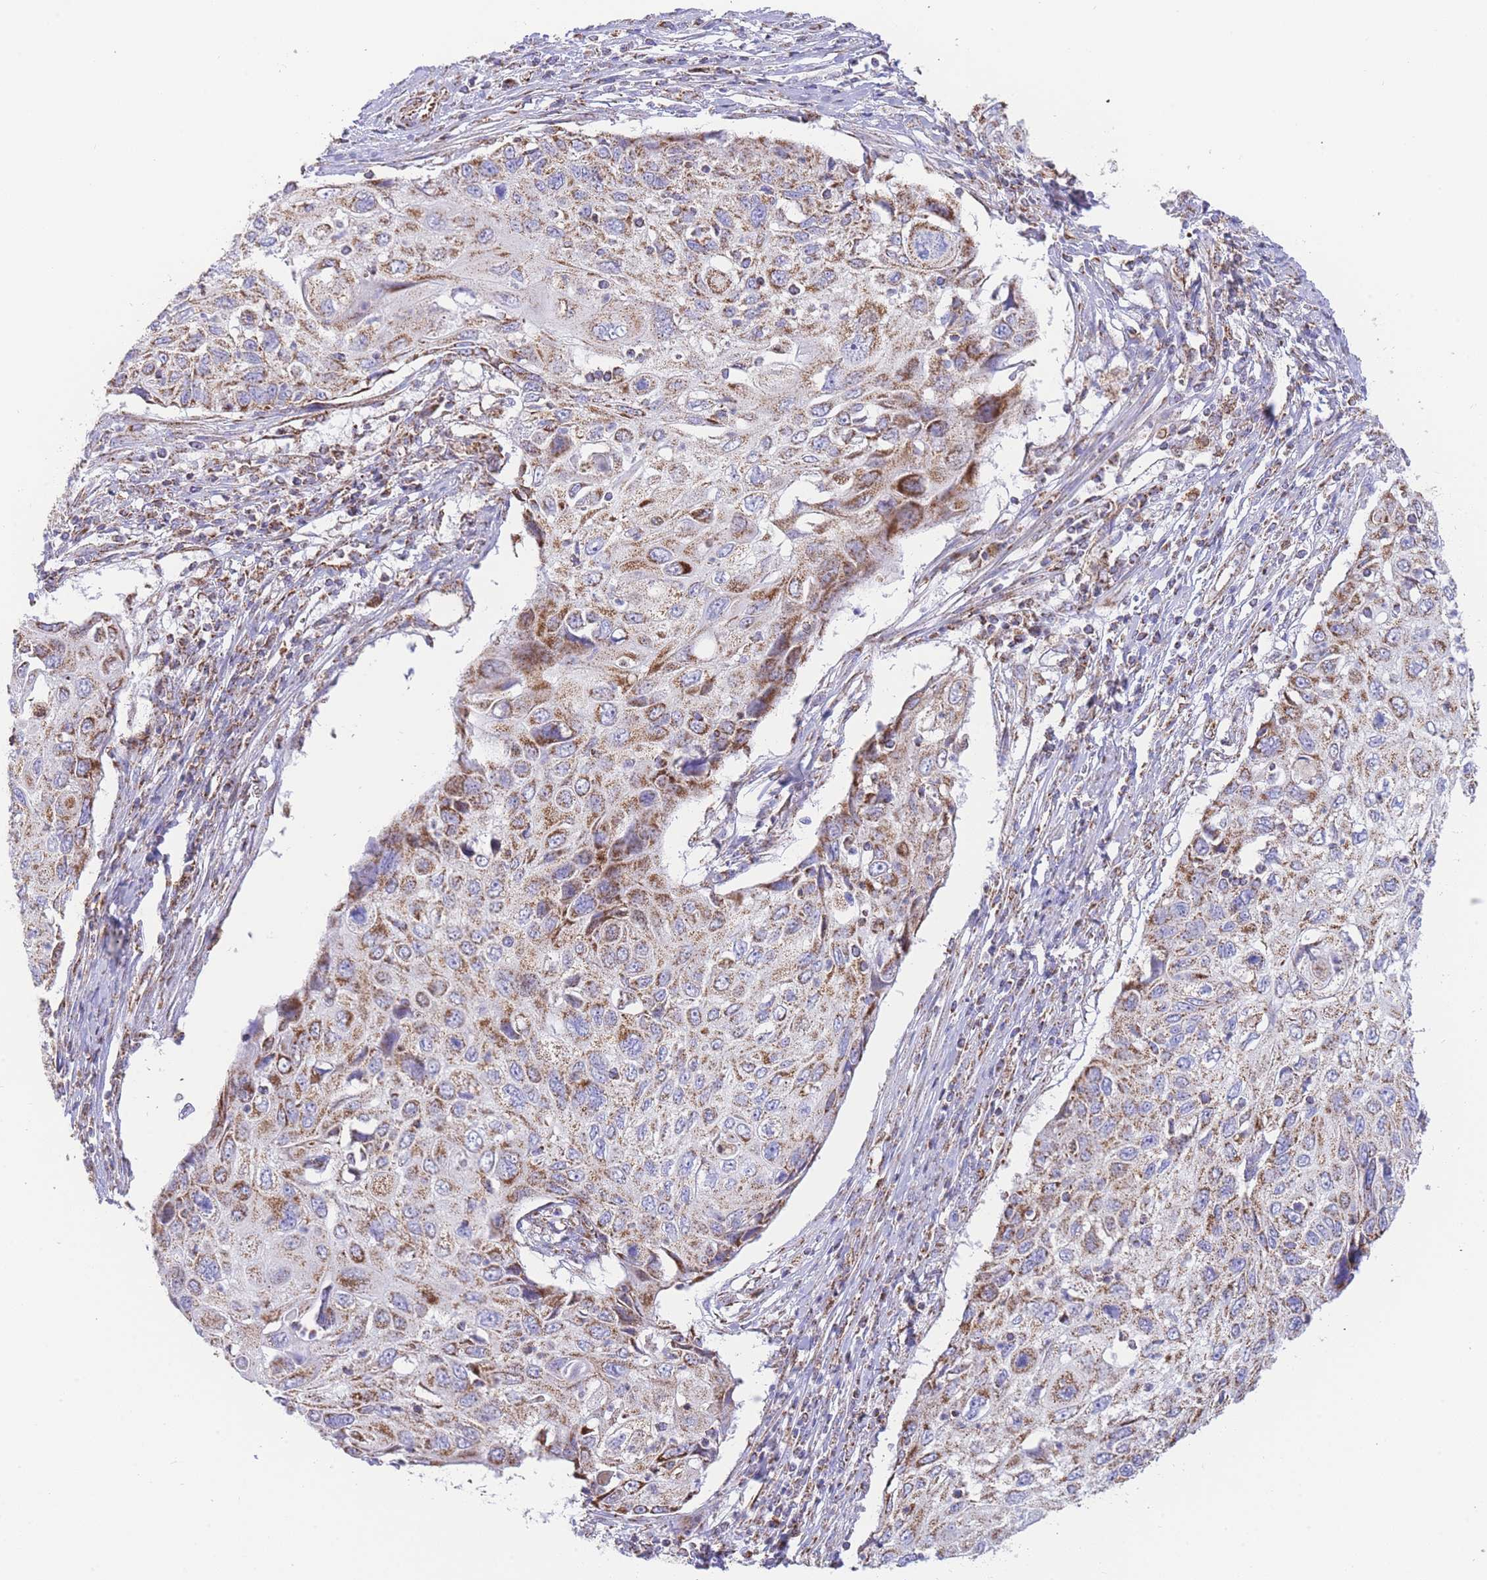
{"staining": {"intensity": "moderate", "quantity": ">75%", "location": "cytoplasmic/membranous"}, "tissue": "cervical cancer", "cell_type": "Tumor cells", "image_type": "cancer", "snomed": [{"axis": "morphology", "description": "Squamous cell carcinoma, NOS"}, {"axis": "topography", "description": "Cervix"}], "caption": "Protein expression analysis of squamous cell carcinoma (cervical) displays moderate cytoplasmic/membranous staining in about >75% of tumor cells.", "gene": "GSTM1", "patient": {"sex": "female", "age": 70}}